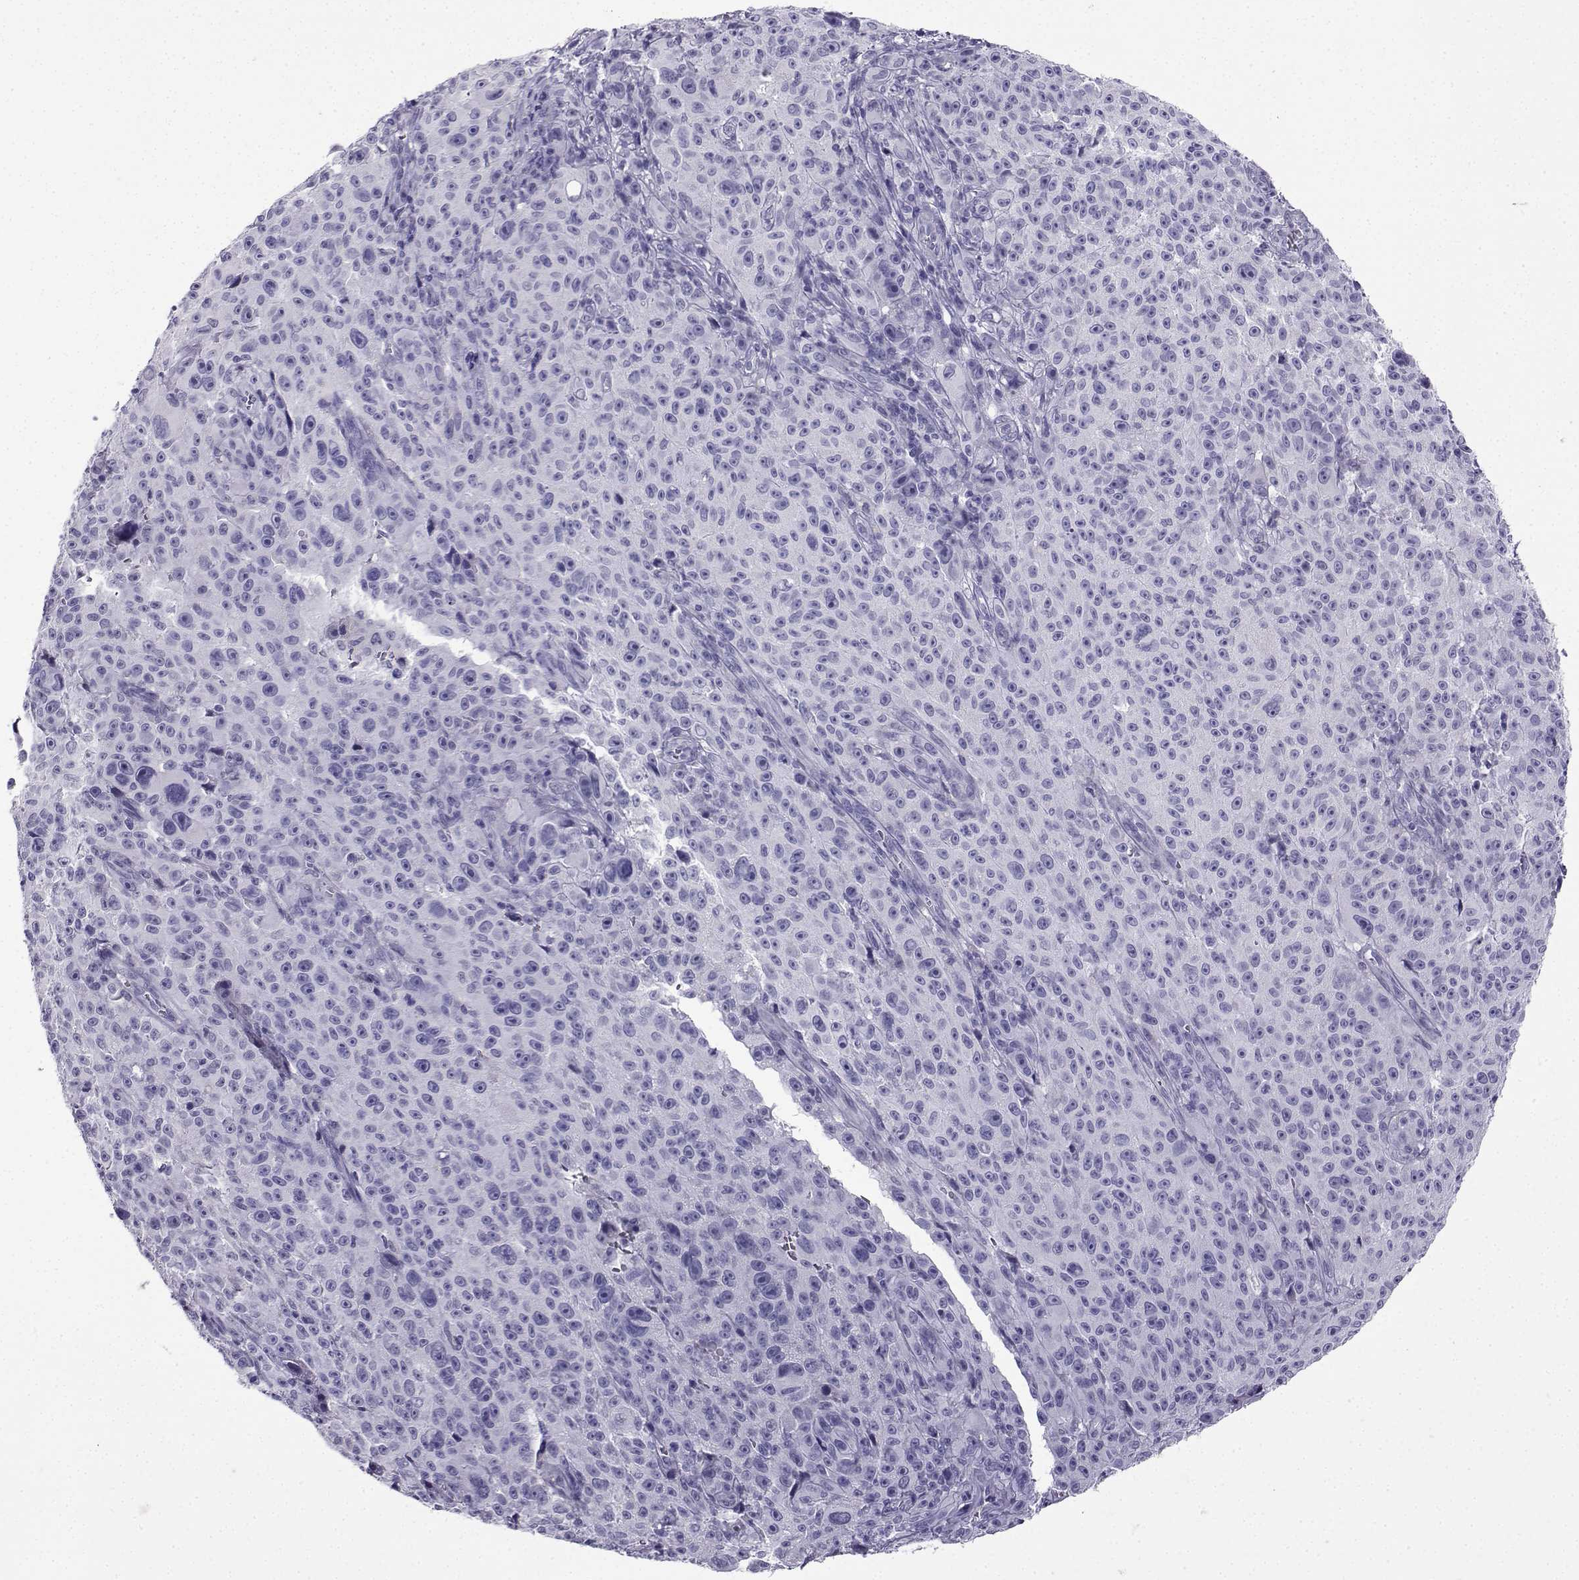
{"staining": {"intensity": "negative", "quantity": "none", "location": "none"}, "tissue": "melanoma", "cell_type": "Tumor cells", "image_type": "cancer", "snomed": [{"axis": "morphology", "description": "Malignant melanoma, NOS"}, {"axis": "topography", "description": "Skin"}], "caption": "A high-resolution photomicrograph shows IHC staining of malignant melanoma, which reveals no significant positivity in tumor cells.", "gene": "KIF17", "patient": {"sex": "female", "age": 82}}